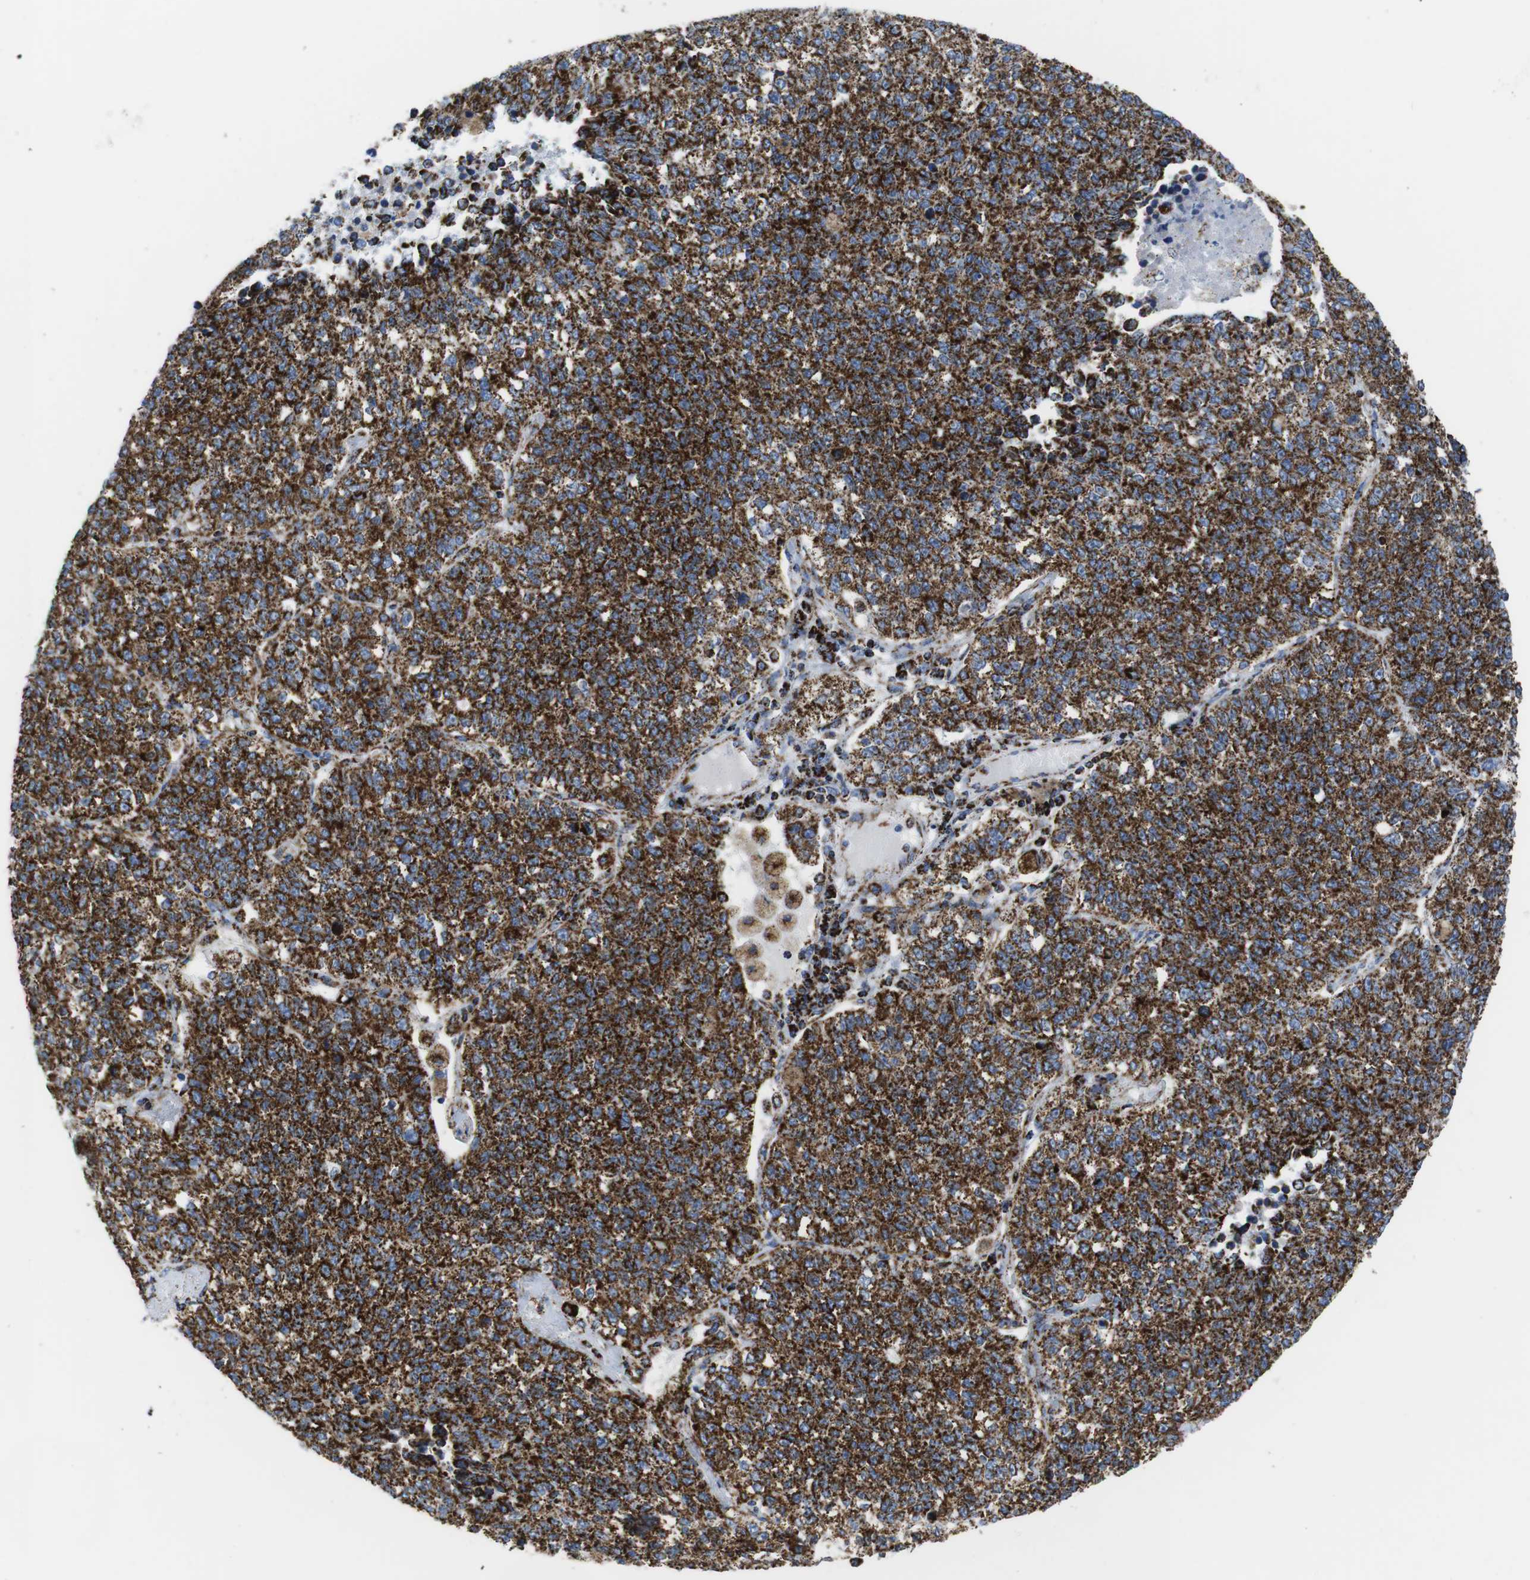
{"staining": {"intensity": "strong", "quantity": ">75%", "location": "cytoplasmic/membranous"}, "tissue": "lung cancer", "cell_type": "Tumor cells", "image_type": "cancer", "snomed": [{"axis": "morphology", "description": "Adenocarcinoma, NOS"}, {"axis": "topography", "description": "Lung"}], "caption": "A brown stain labels strong cytoplasmic/membranous staining of a protein in human lung cancer tumor cells.", "gene": "ATP5PO", "patient": {"sex": "male", "age": 49}}